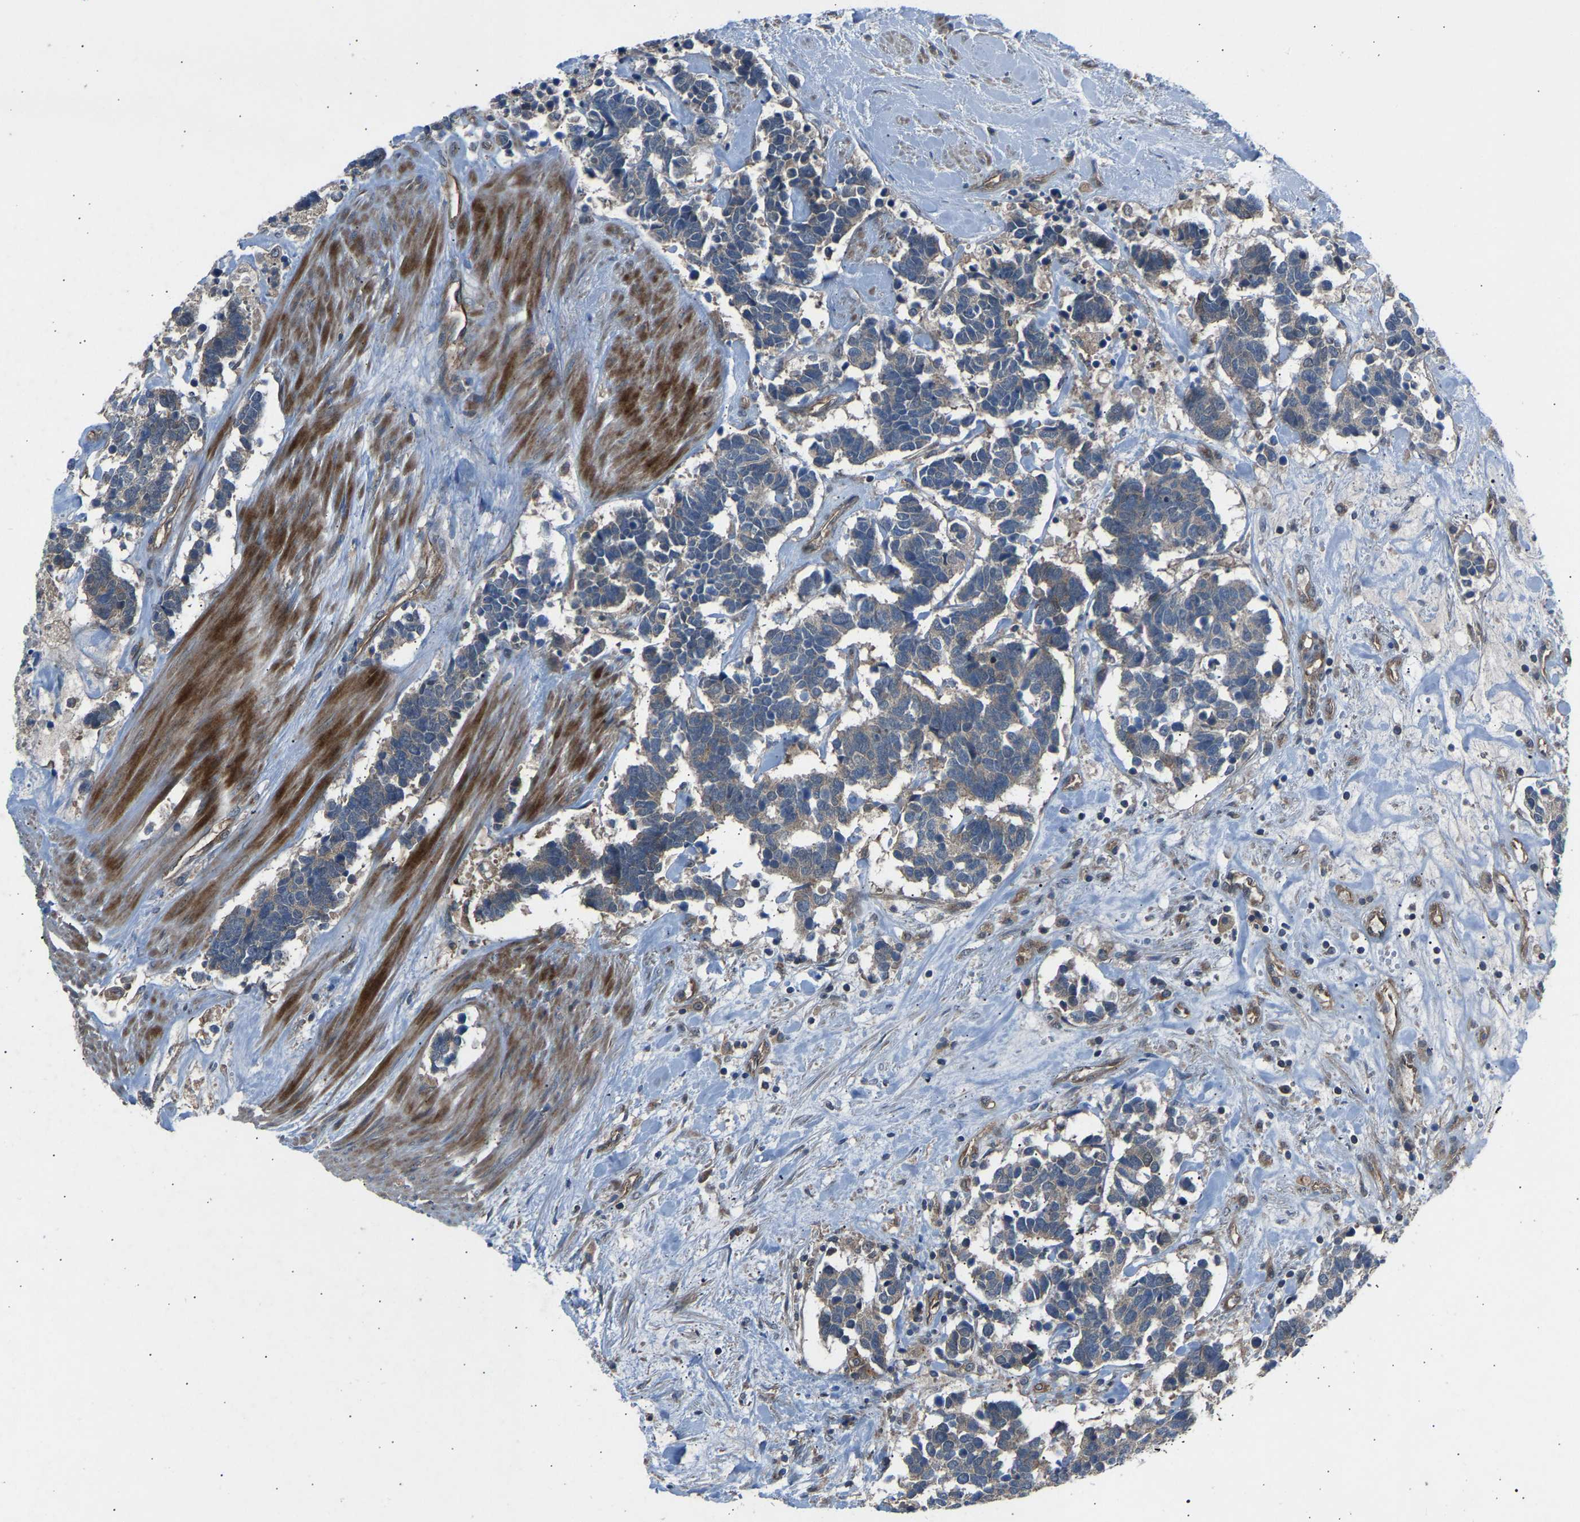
{"staining": {"intensity": "negative", "quantity": "none", "location": "none"}, "tissue": "carcinoid", "cell_type": "Tumor cells", "image_type": "cancer", "snomed": [{"axis": "morphology", "description": "Carcinoma, NOS"}, {"axis": "morphology", "description": "Carcinoid, malignant, NOS"}, {"axis": "topography", "description": "Urinary bladder"}], "caption": "An immunohistochemistry image of carcinoid is shown. There is no staining in tumor cells of carcinoid.", "gene": "GAS2L1", "patient": {"sex": "male", "age": 57}}